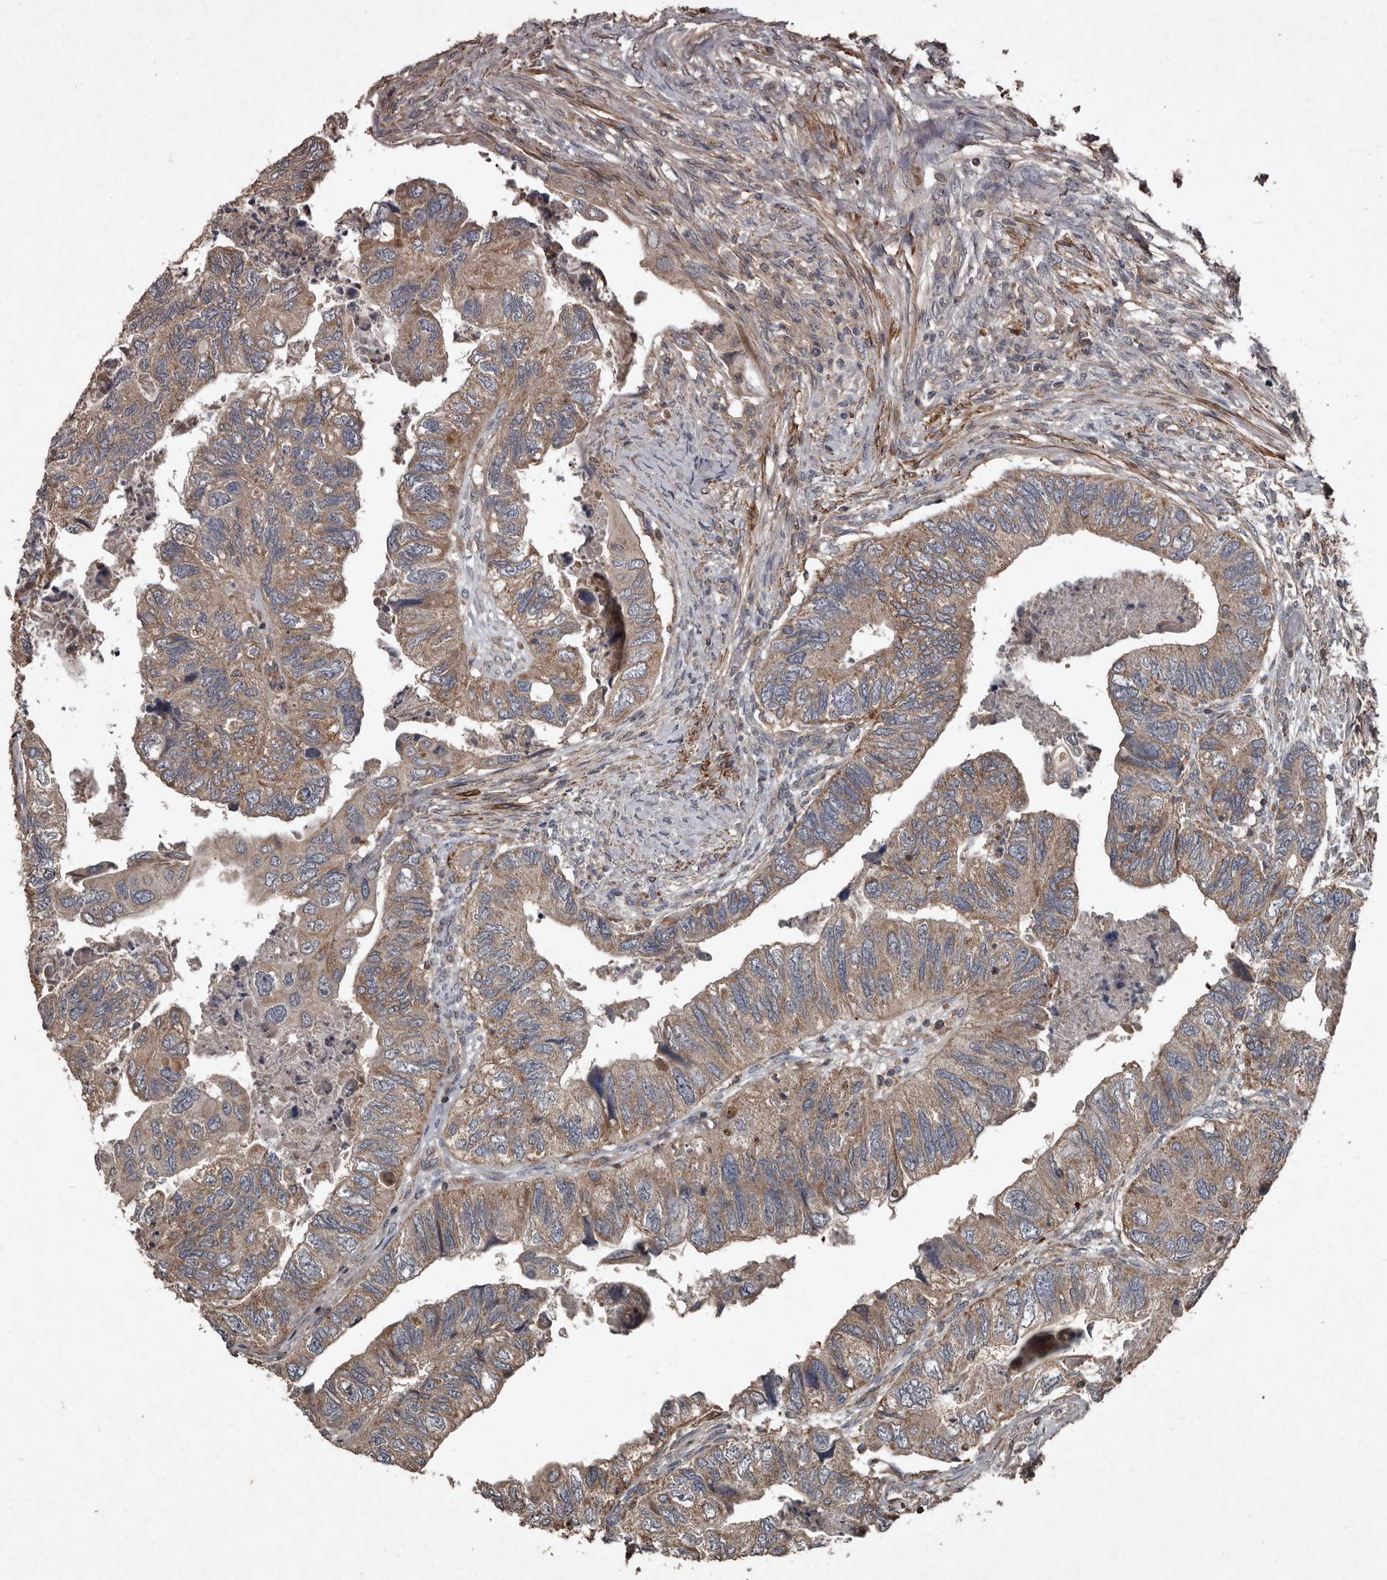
{"staining": {"intensity": "moderate", "quantity": ">75%", "location": "cytoplasmic/membranous"}, "tissue": "colorectal cancer", "cell_type": "Tumor cells", "image_type": "cancer", "snomed": [{"axis": "morphology", "description": "Adenocarcinoma, NOS"}, {"axis": "topography", "description": "Rectum"}], "caption": "Colorectal cancer stained with immunohistochemistry demonstrates moderate cytoplasmic/membranous positivity in approximately >75% of tumor cells. (Brightfield microscopy of DAB IHC at high magnification).", "gene": "GREB1", "patient": {"sex": "male", "age": 63}}